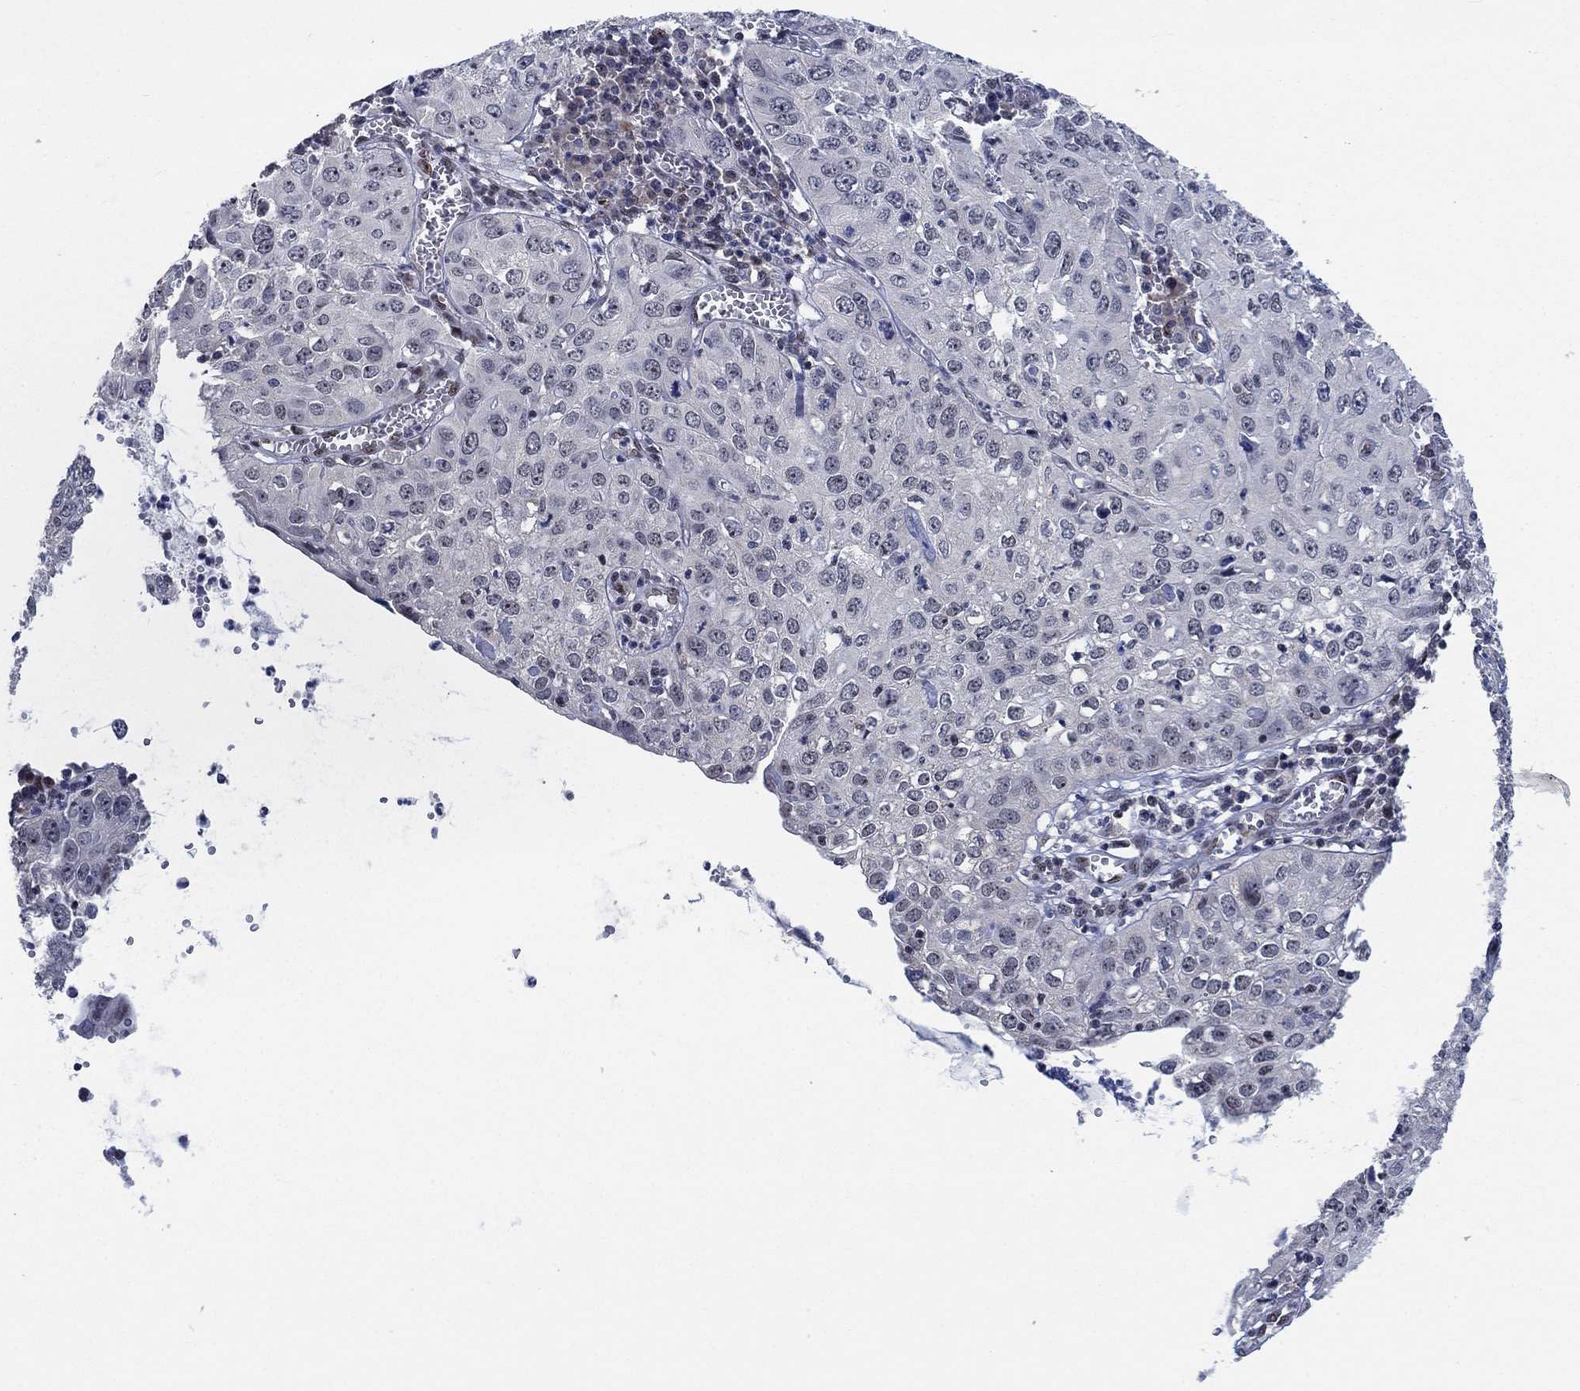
{"staining": {"intensity": "negative", "quantity": "none", "location": "none"}, "tissue": "cervical cancer", "cell_type": "Tumor cells", "image_type": "cancer", "snomed": [{"axis": "morphology", "description": "Squamous cell carcinoma, NOS"}, {"axis": "topography", "description": "Cervix"}], "caption": "Image shows no significant protein staining in tumor cells of cervical squamous cell carcinoma. Brightfield microscopy of immunohistochemistry stained with DAB (3,3'-diaminobenzidine) (brown) and hematoxylin (blue), captured at high magnification.", "gene": "HTN1", "patient": {"sex": "female", "age": 24}}